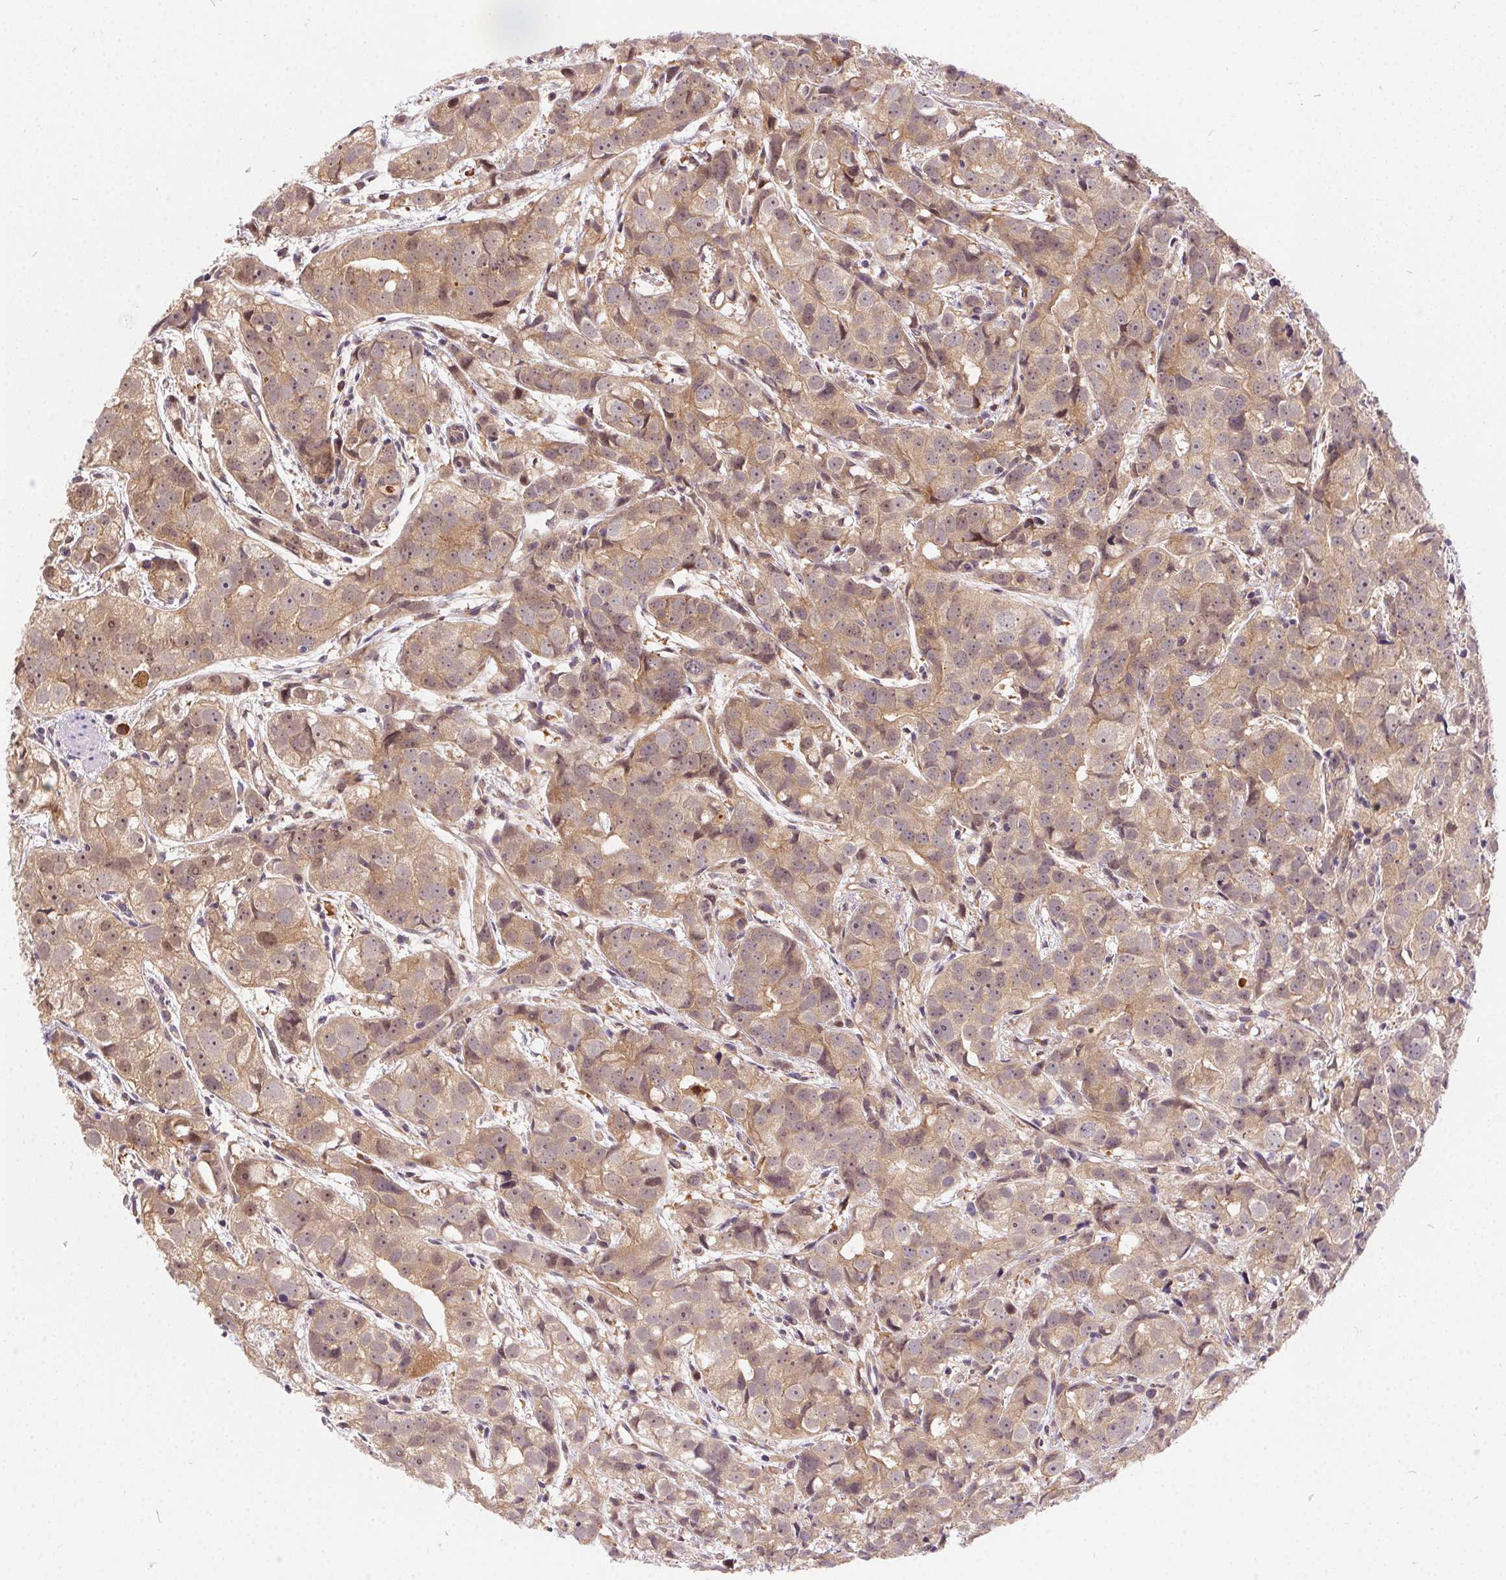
{"staining": {"intensity": "weak", "quantity": ">75%", "location": "cytoplasmic/membranous"}, "tissue": "prostate cancer", "cell_type": "Tumor cells", "image_type": "cancer", "snomed": [{"axis": "morphology", "description": "Adenocarcinoma, High grade"}, {"axis": "topography", "description": "Prostate"}], "caption": "Human prostate cancer stained with a brown dye exhibits weak cytoplasmic/membranous positive expression in approximately >75% of tumor cells.", "gene": "NUDT16", "patient": {"sex": "male", "age": 68}}